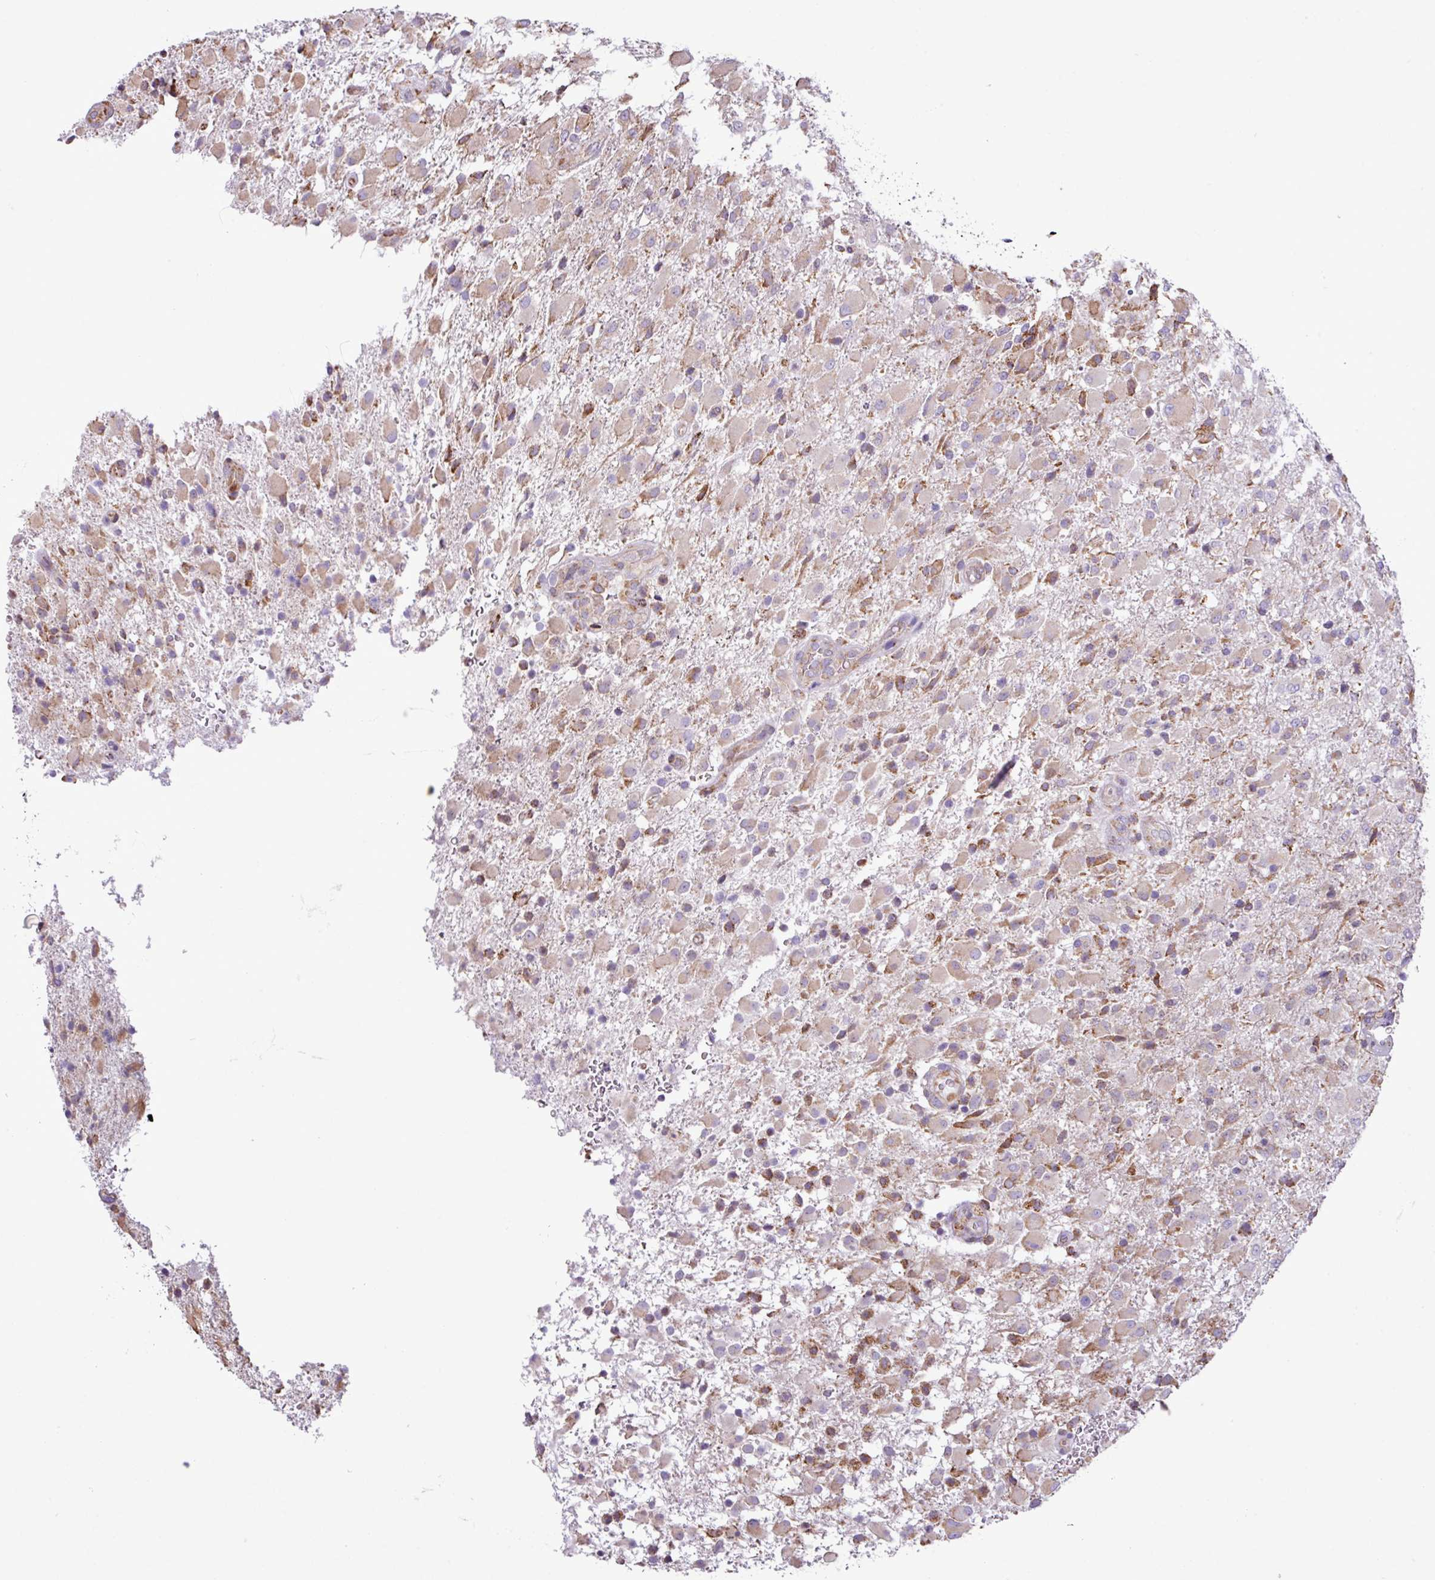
{"staining": {"intensity": "weak", "quantity": "<25%", "location": "cytoplasmic/membranous"}, "tissue": "glioma", "cell_type": "Tumor cells", "image_type": "cancer", "snomed": [{"axis": "morphology", "description": "Glioma, malignant, Low grade"}, {"axis": "topography", "description": "Brain"}], "caption": "Tumor cells show no significant staining in glioma. The staining was performed using DAB to visualize the protein expression in brown, while the nuclei were stained in blue with hematoxylin (Magnification: 20x).", "gene": "ZSCAN5A", "patient": {"sex": "male", "age": 65}}